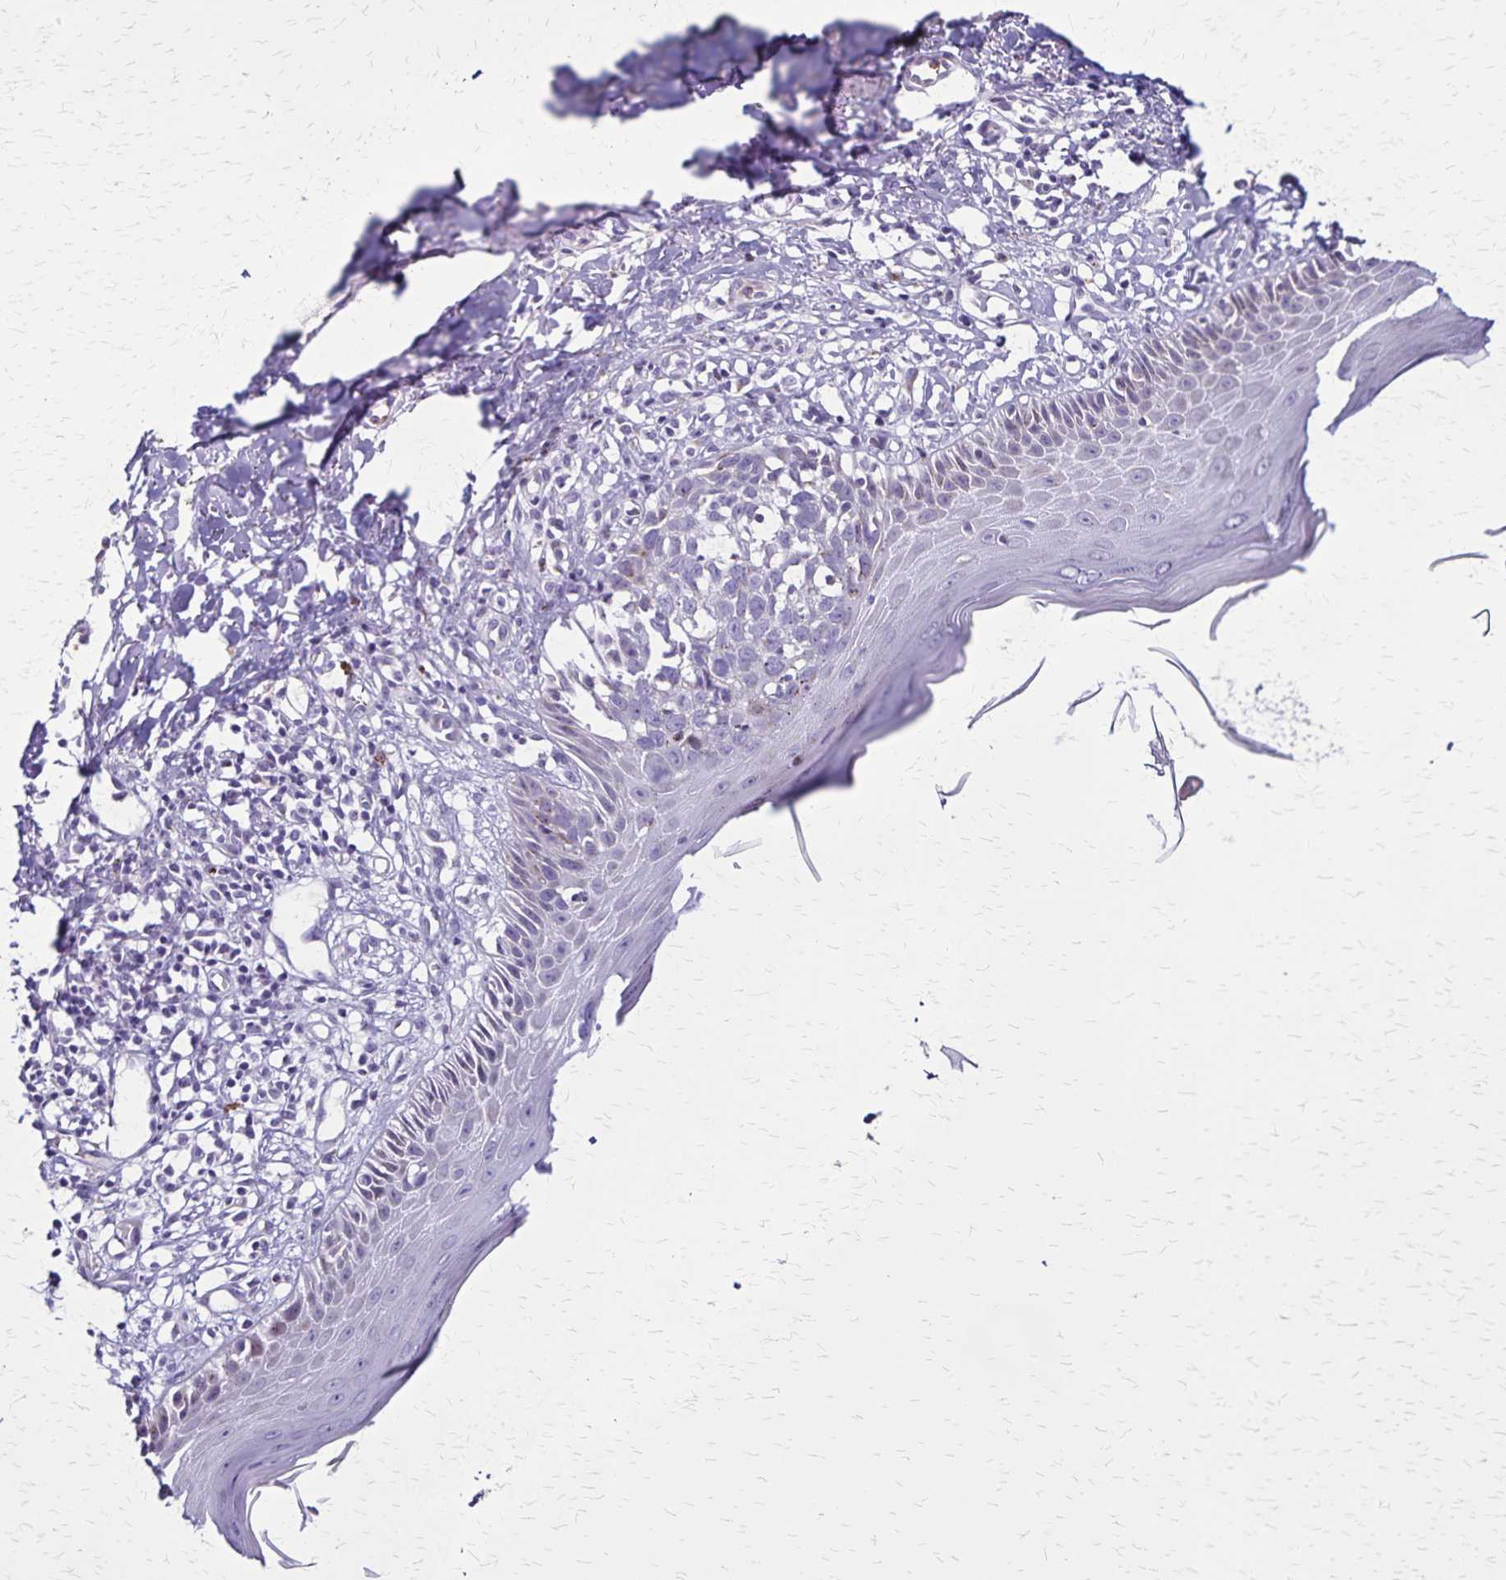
{"staining": {"intensity": "negative", "quantity": "none", "location": "none"}, "tissue": "skin cancer", "cell_type": "Tumor cells", "image_type": "cancer", "snomed": [{"axis": "morphology", "description": "Basal cell carcinoma"}, {"axis": "topography", "description": "Skin"}], "caption": "Tumor cells are negative for brown protein staining in skin cancer. (Brightfield microscopy of DAB IHC at high magnification).", "gene": "OR51B5", "patient": {"sex": "female", "age": 45}}